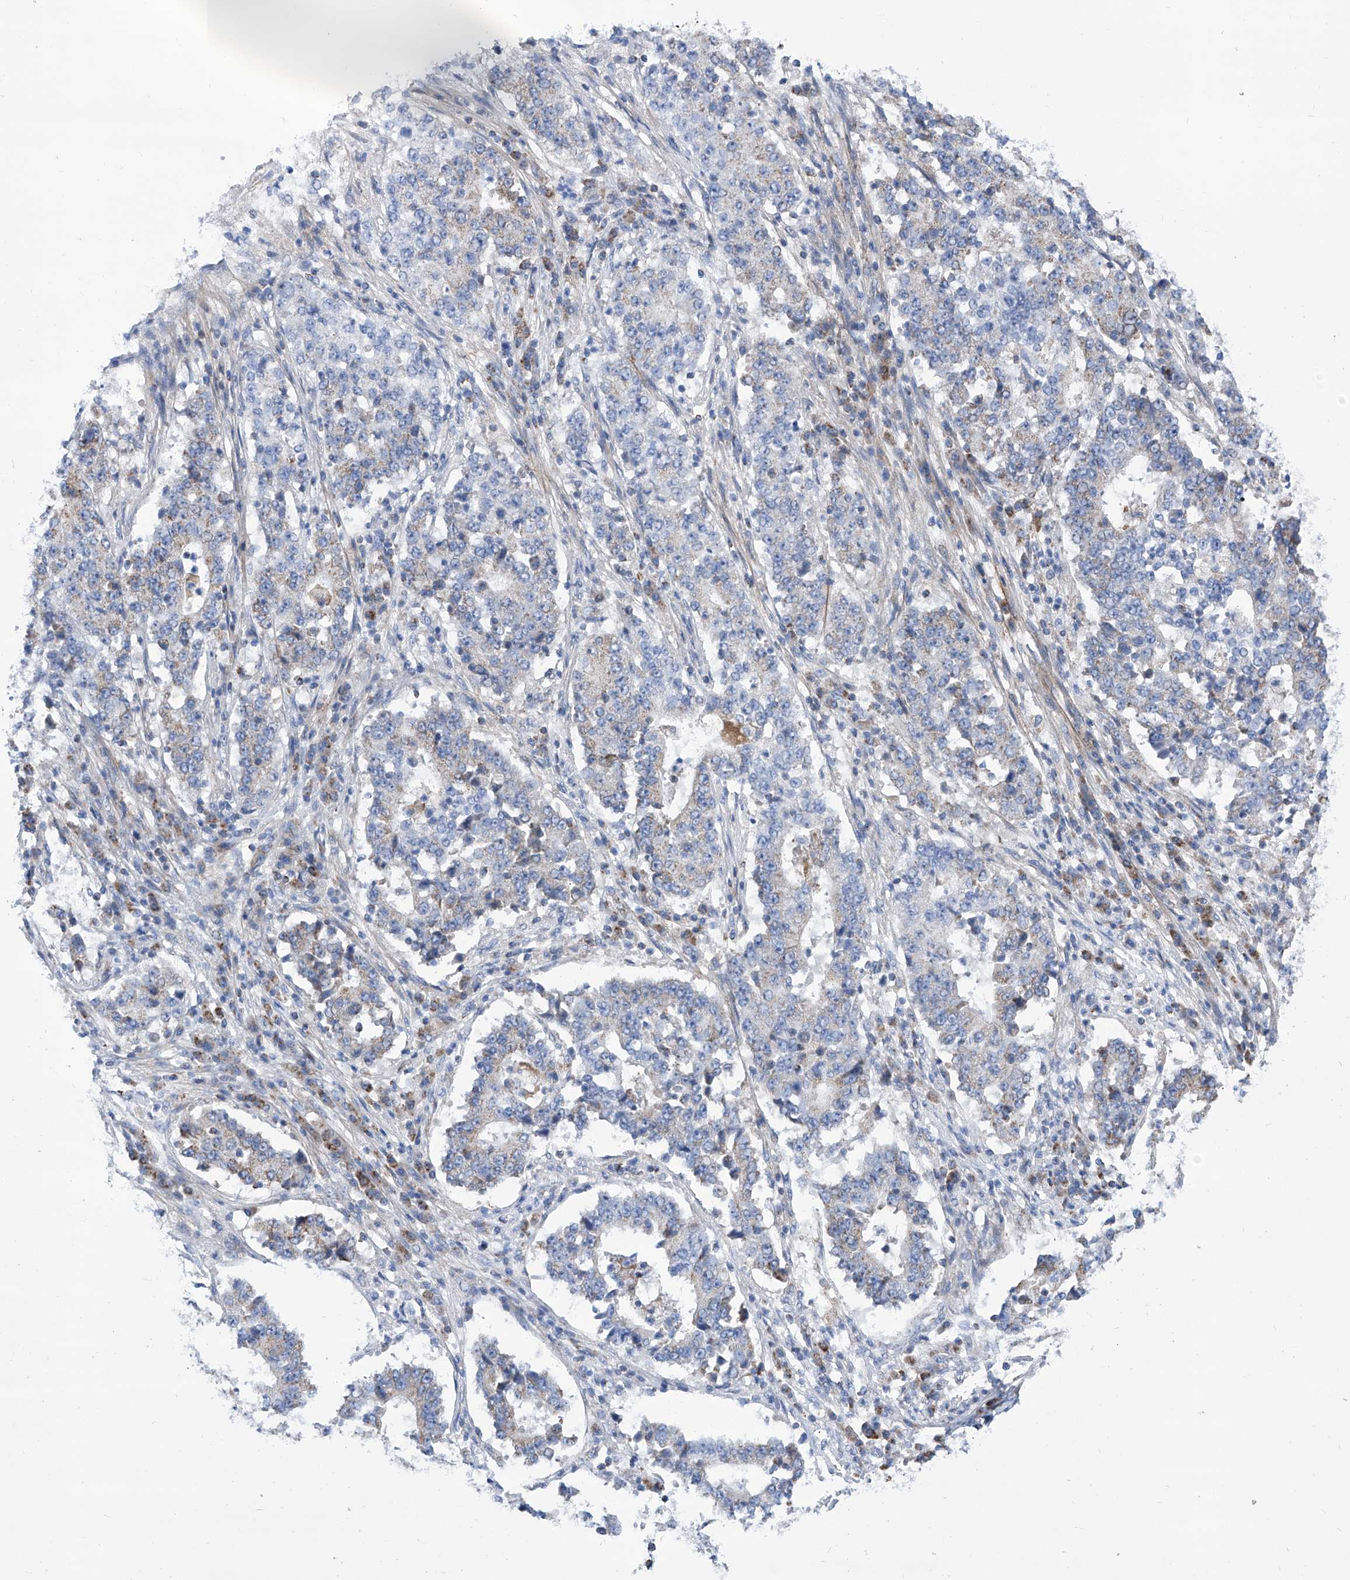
{"staining": {"intensity": "negative", "quantity": "none", "location": "none"}, "tissue": "stomach cancer", "cell_type": "Tumor cells", "image_type": "cancer", "snomed": [{"axis": "morphology", "description": "Adenocarcinoma, NOS"}, {"axis": "topography", "description": "Stomach"}], "caption": "Human stomach cancer stained for a protein using immunohistochemistry reveals no staining in tumor cells.", "gene": "SRBD1", "patient": {"sex": "male", "age": 59}}